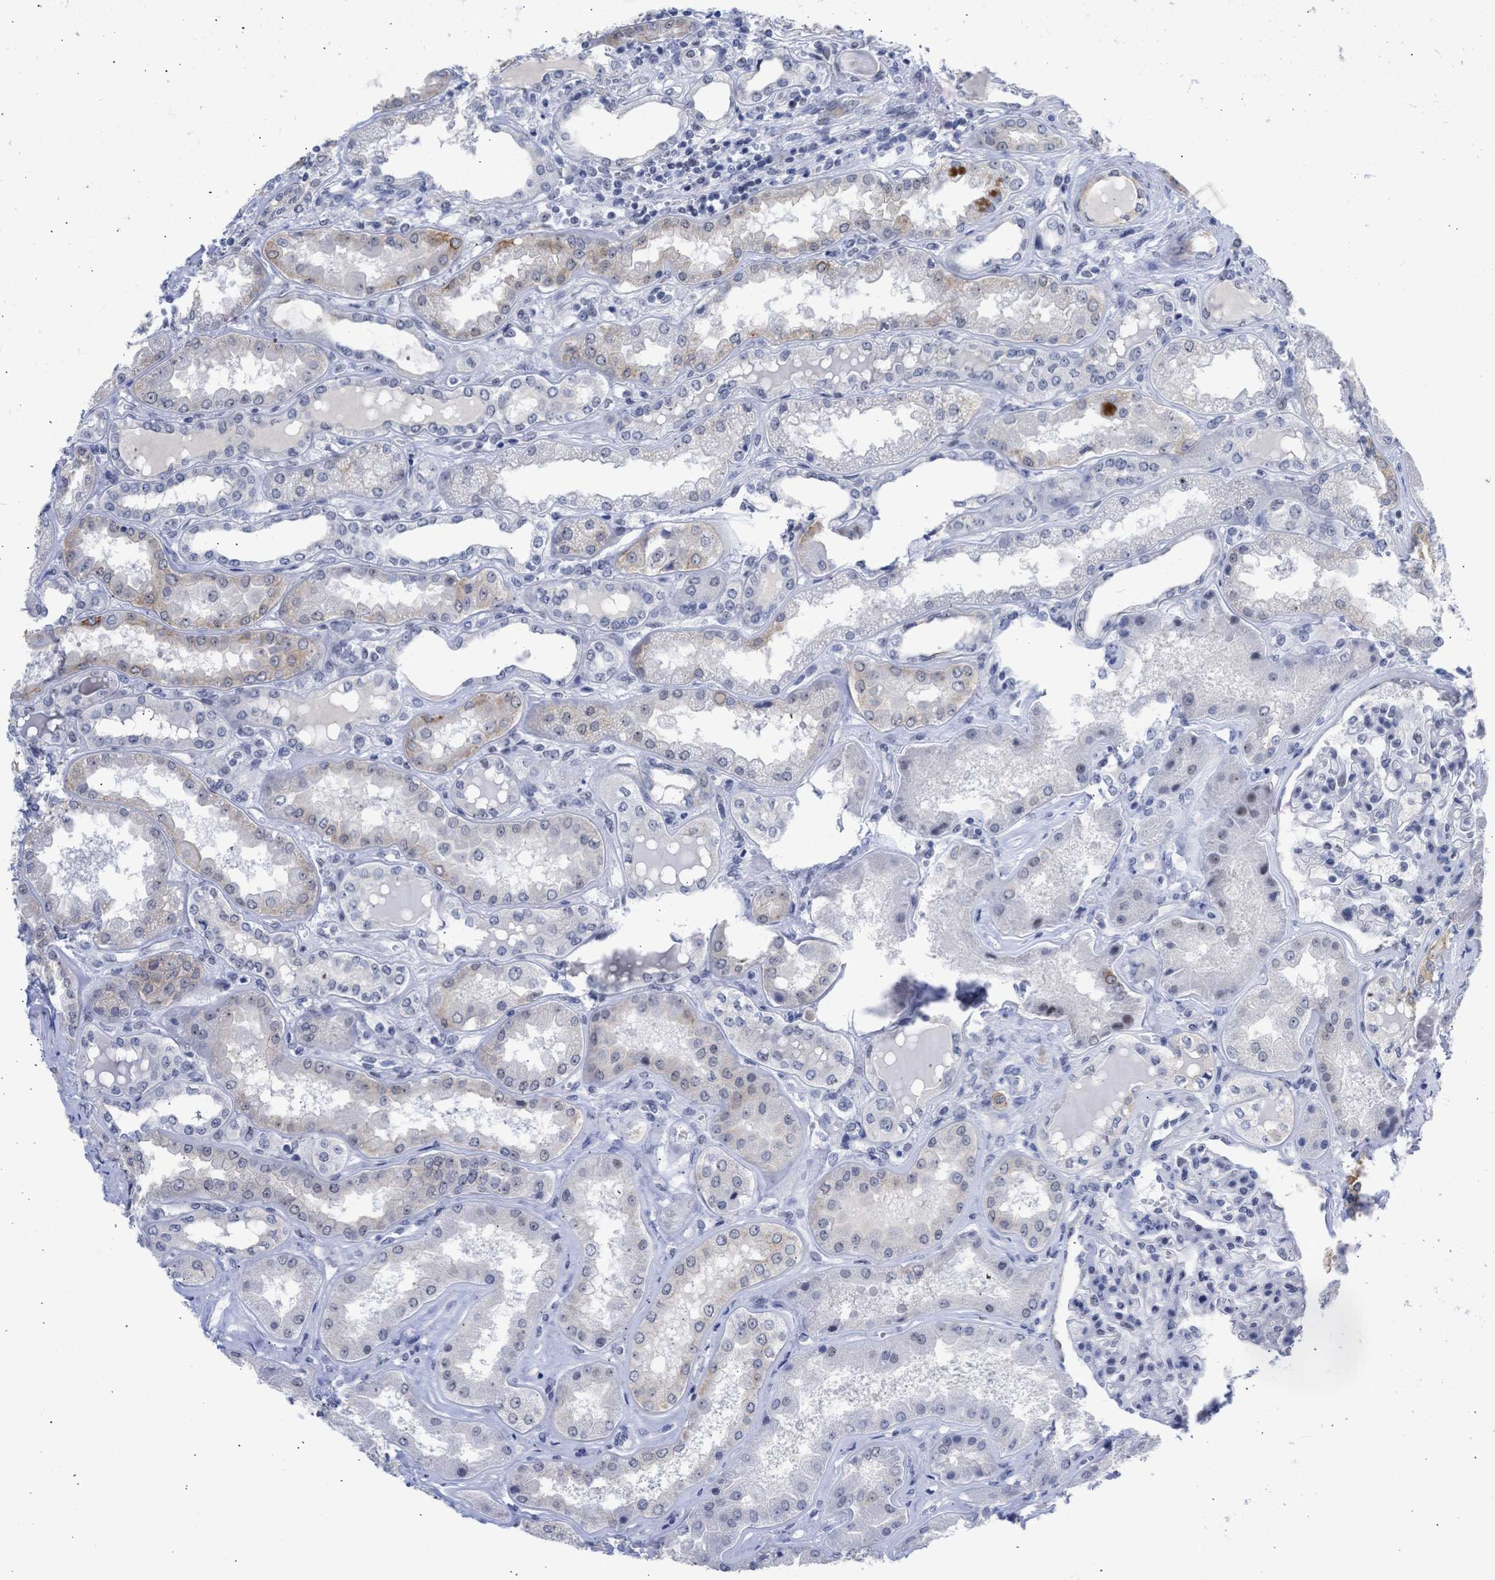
{"staining": {"intensity": "weak", "quantity": "<25%", "location": "nuclear"}, "tissue": "kidney", "cell_type": "Cells in glomeruli", "image_type": "normal", "snomed": [{"axis": "morphology", "description": "Normal tissue, NOS"}, {"axis": "topography", "description": "Kidney"}], "caption": "This is an immunohistochemistry image of normal human kidney. There is no positivity in cells in glomeruli.", "gene": "DDX41", "patient": {"sex": "female", "age": 56}}